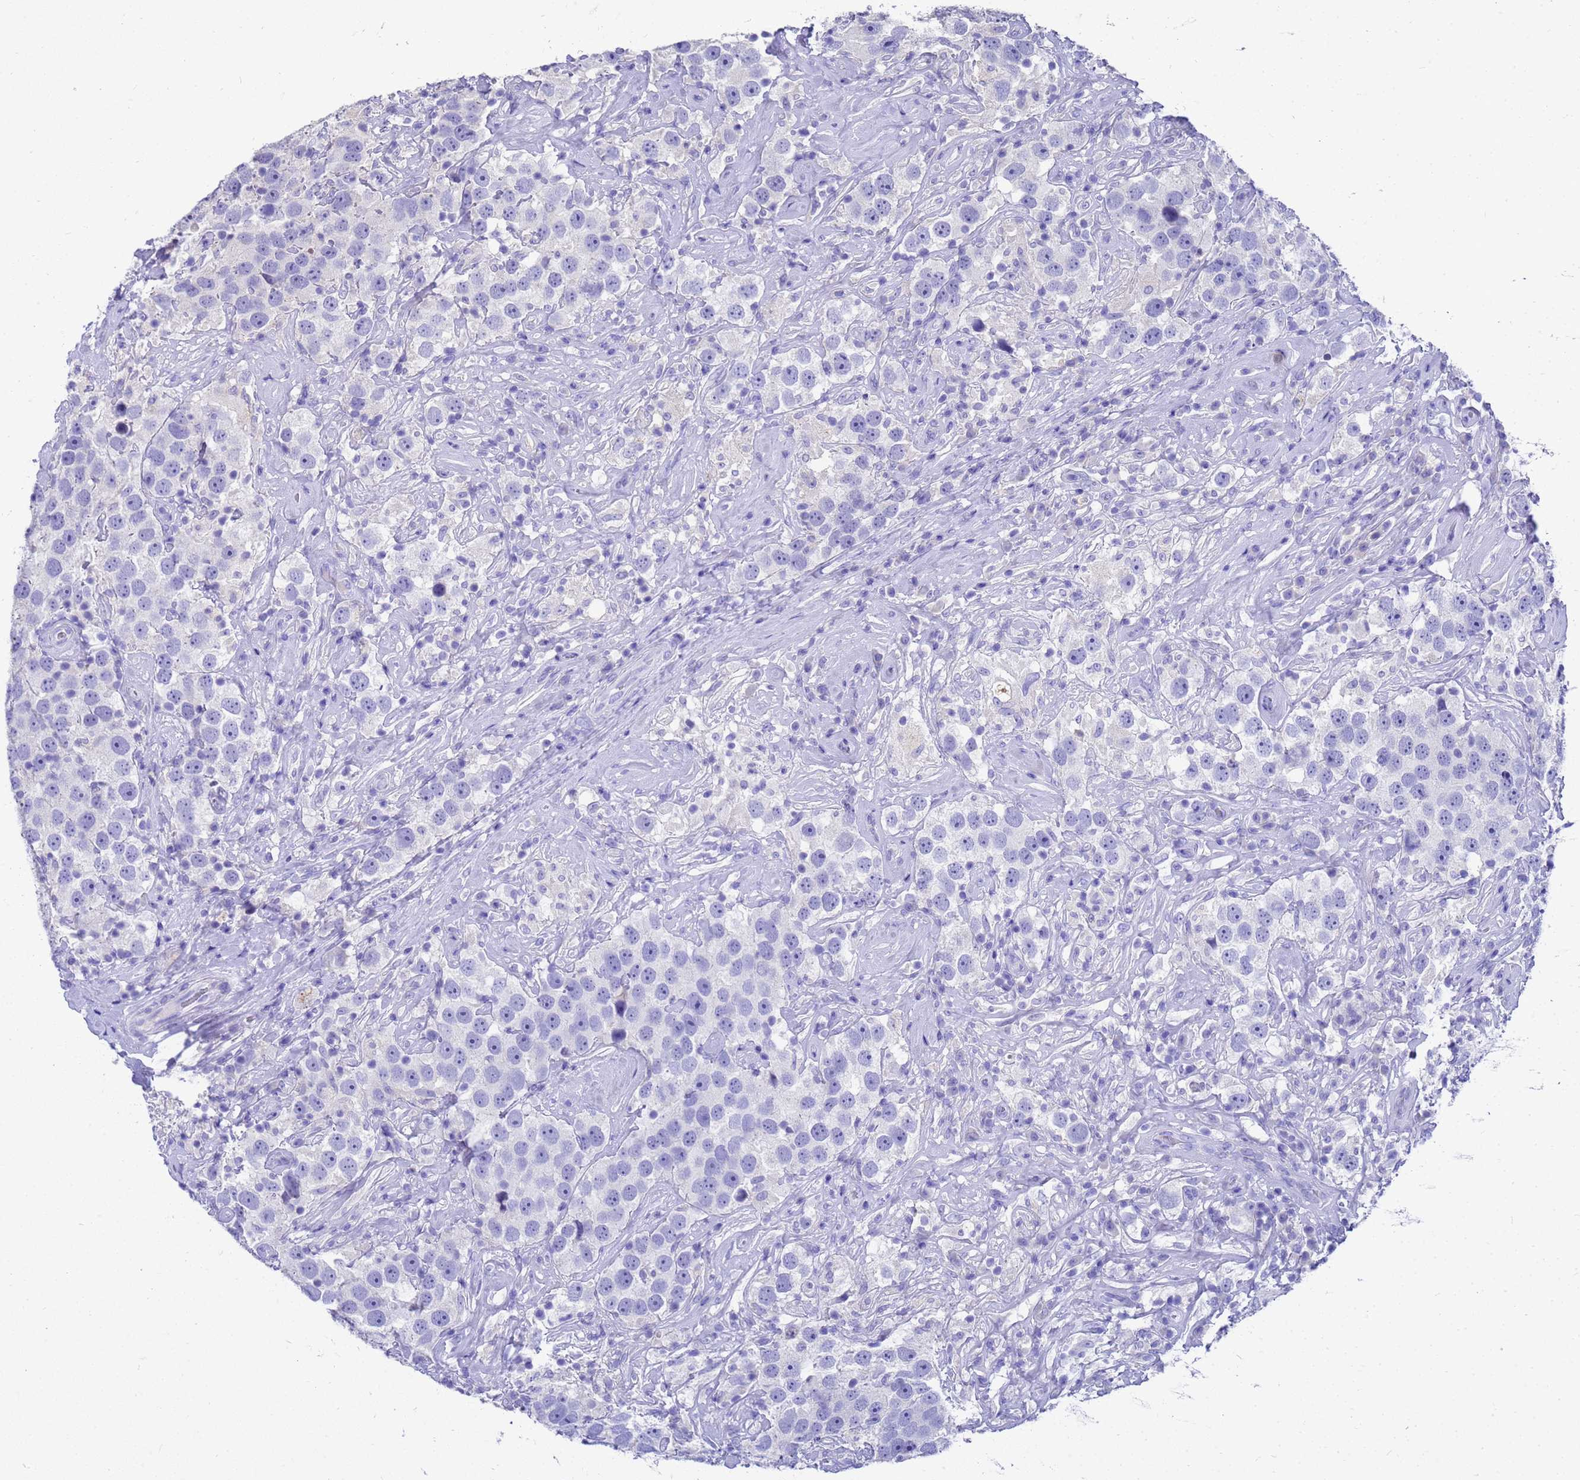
{"staining": {"intensity": "negative", "quantity": "none", "location": "none"}, "tissue": "testis cancer", "cell_type": "Tumor cells", "image_type": "cancer", "snomed": [{"axis": "morphology", "description": "Seminoma, NOS"}, {"axis": "topography", "description": "Testis"}], "caption": "Testis cancer was stained to show a protein in brown. There is no significant expression in tumor cells.", "gene": "MS4A13", "patient": {"sex": "male", "age": 49}}